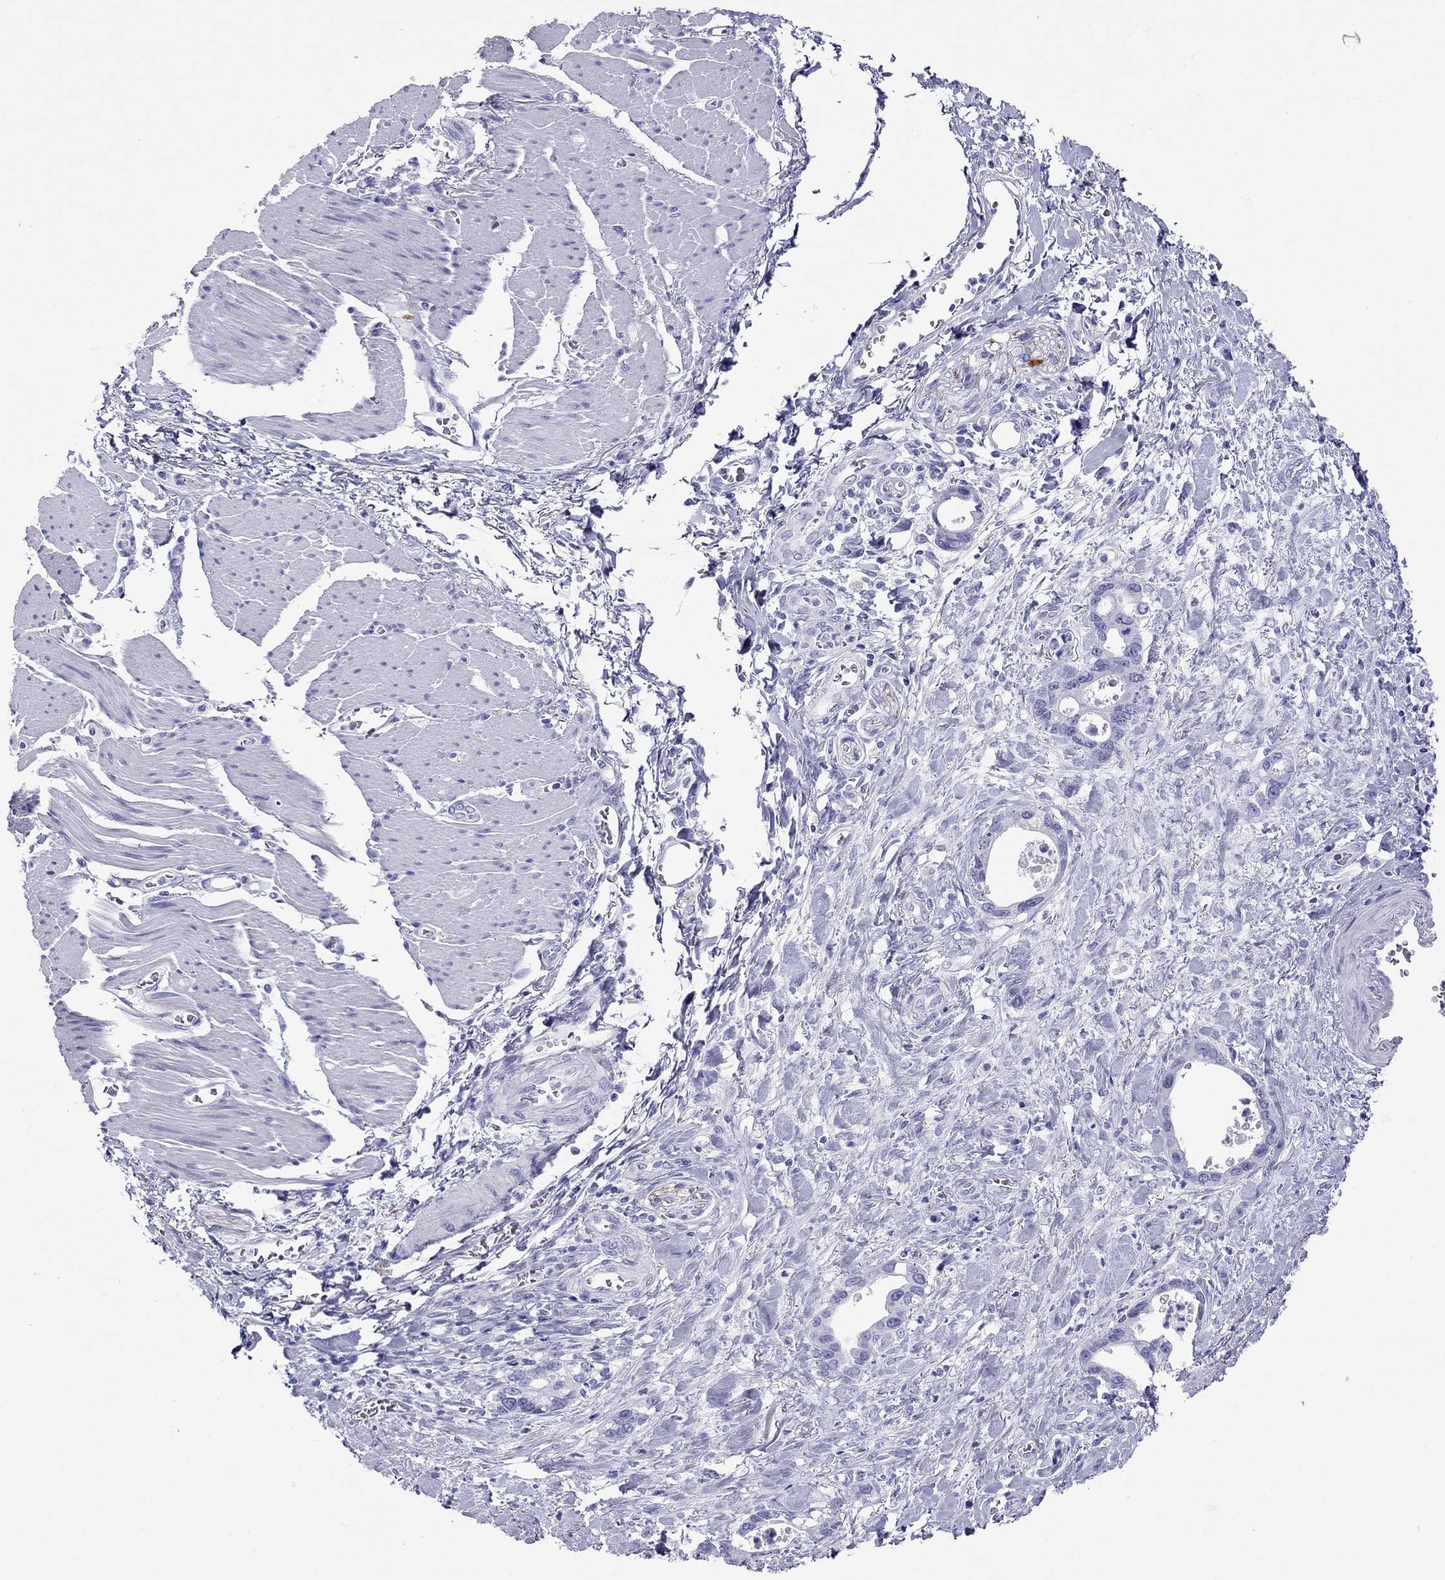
{"staining": {"intensity": "negative", "quantity": "none", "location": "none"}, "tissue": "stomach cancer", "cell_type": "Tumor cells", "image_type": "cancer", "snomed": [{"axis": "morphology", "description": "Normal tissue, NOS"}, {"axis": "morphology", "description": "Adenocarcinoma, NOS"}, {"axis": "topography", "description": "Esophagus"}, {"axis": "topography", "description": "Stomach, upper"}], "caption": "Tumor cells show no significant staining in stomach cancer (adenocarcinoma).", "gene": "PTPRN", "patient": {"sex": "male", "age": 74}}